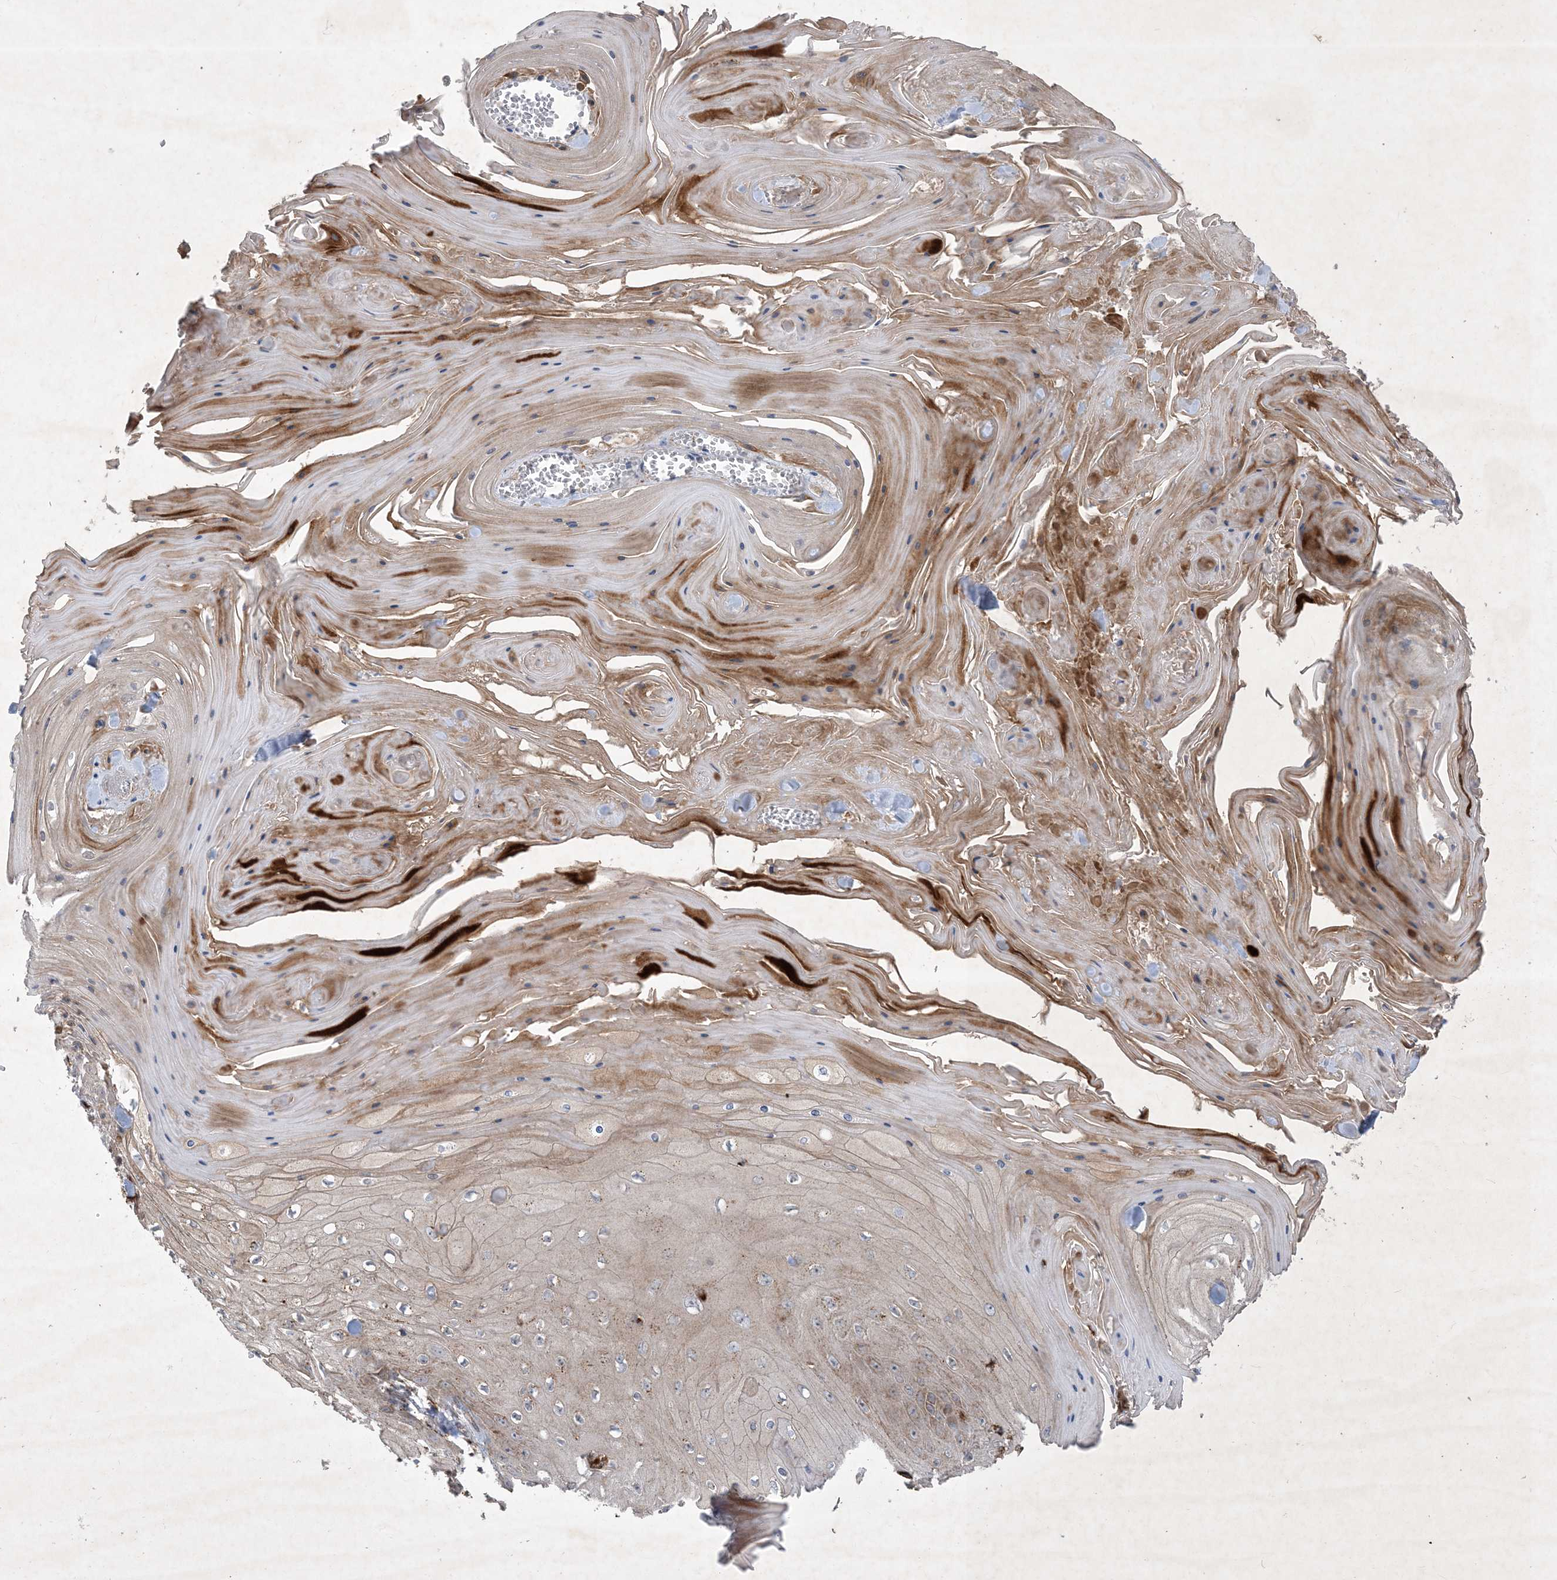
{"staining": {"intensity": "weak", "quantity": ">75%", "location": "cytoplasmic/membranous"}, "tissue": "skin cancer", "cell_type": "Tumor cells", "image_type": "cancer", "snomed": [{"axis": "morphology", "description": "Squamous cell carcinoma, NOS"}, {"axis": "topography", "description": "Skin"}], "caption": "IHC (DAB) staining of human squamous cell carcinoma (skin) exhibits weak cytoplasmic/membranous protein positivity in approximately >75% of tumor cells.", "gene": "MRPS18A", "patient": {"sex": "male", "age": 74}}